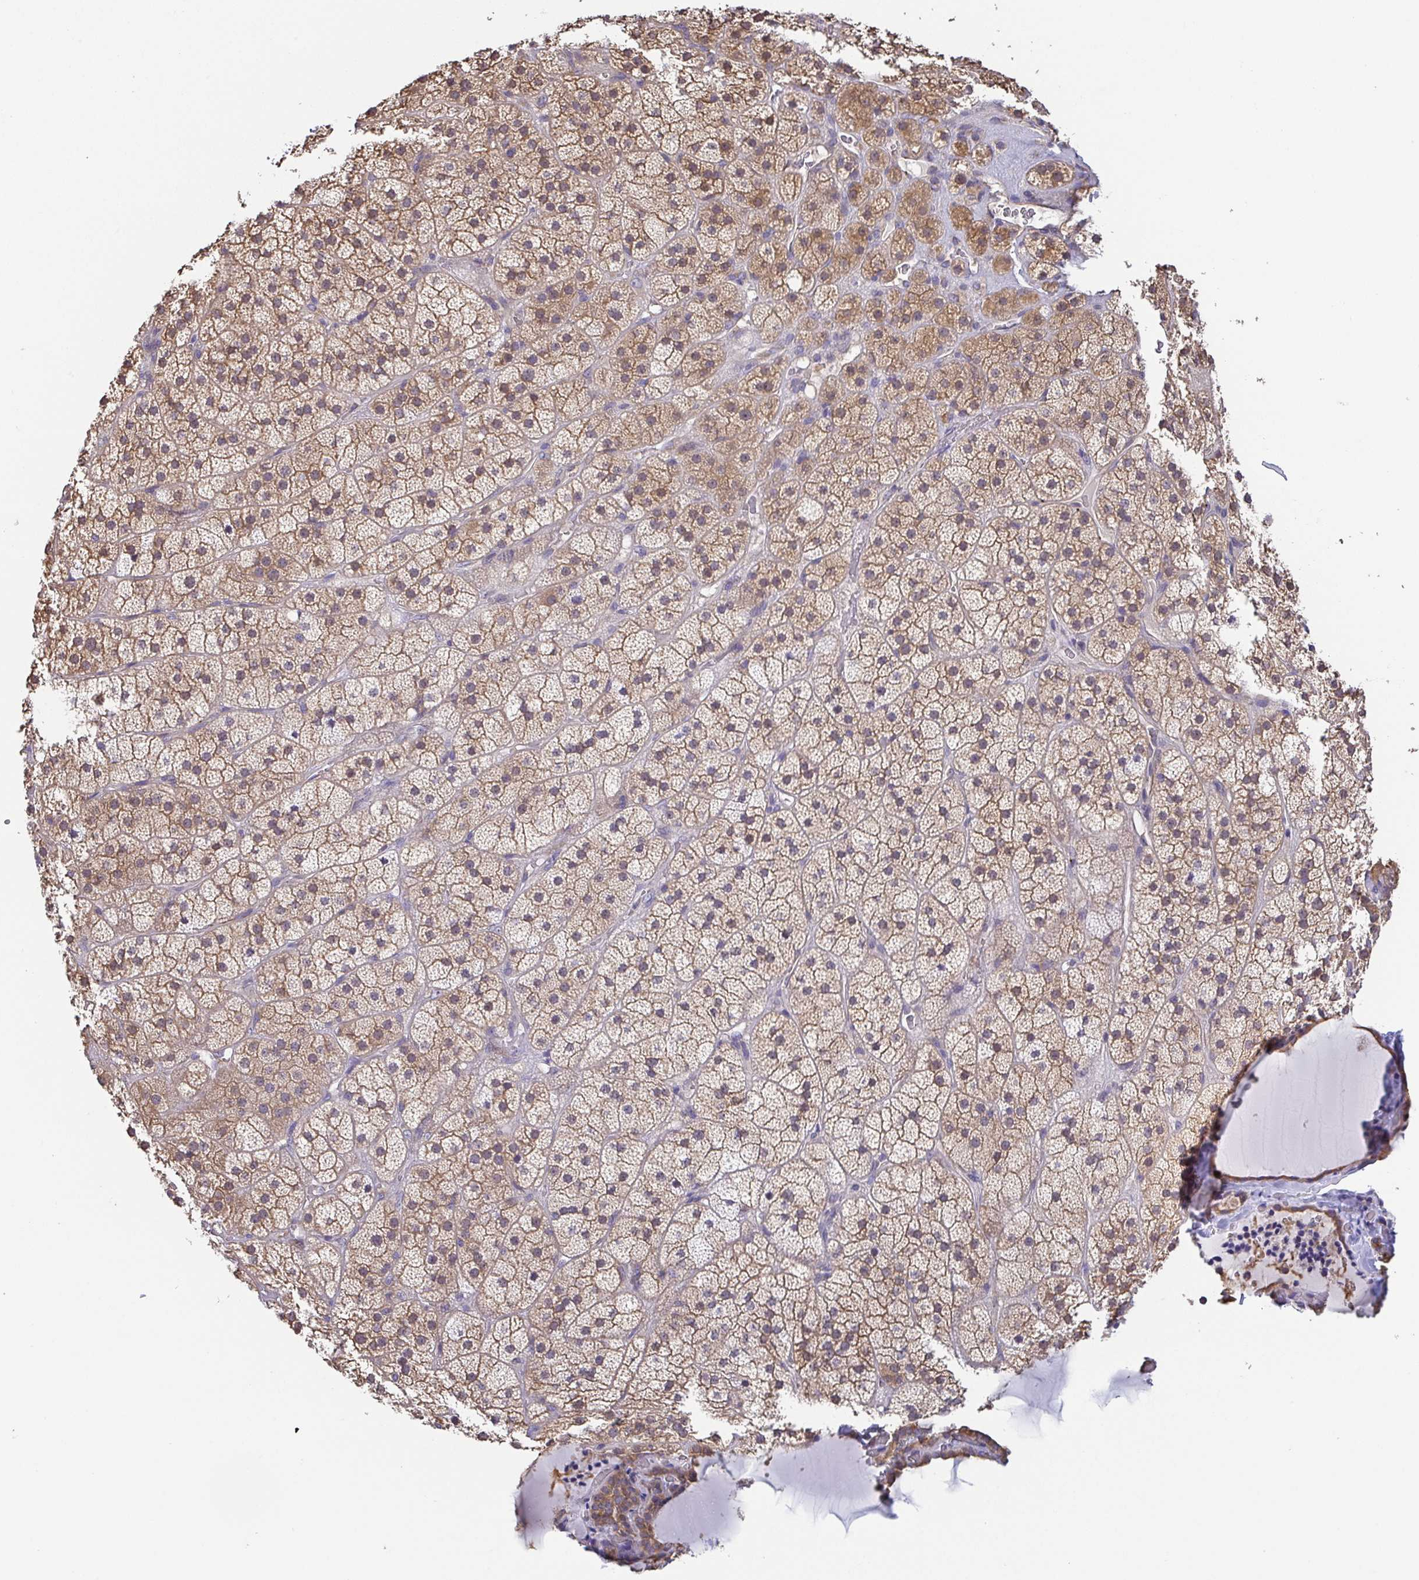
{"staining": {"intensity": "weak", "quantity": ">75%", "location": "cytoplasmic/membranous"}, "tissue": "adrenal gland", "cell_type": "Glandular cells", "image_type": "normal", "snomed": [{"axis": "morphology", "description": "Normal tissue, NOS"}, {"axis": "topography", "description": "Adrenal gland"}], "caption": "Immunohistochemistry (IHC) photomicrograph of unremarkable adrenal gland stained for a protein (brown), which displays low levels of weak cytoplasmic/membranous positivity in approximately >75% of glandular cells.", "gene": "EIF3D", "patient": {"sex": "male", "age": 57}}